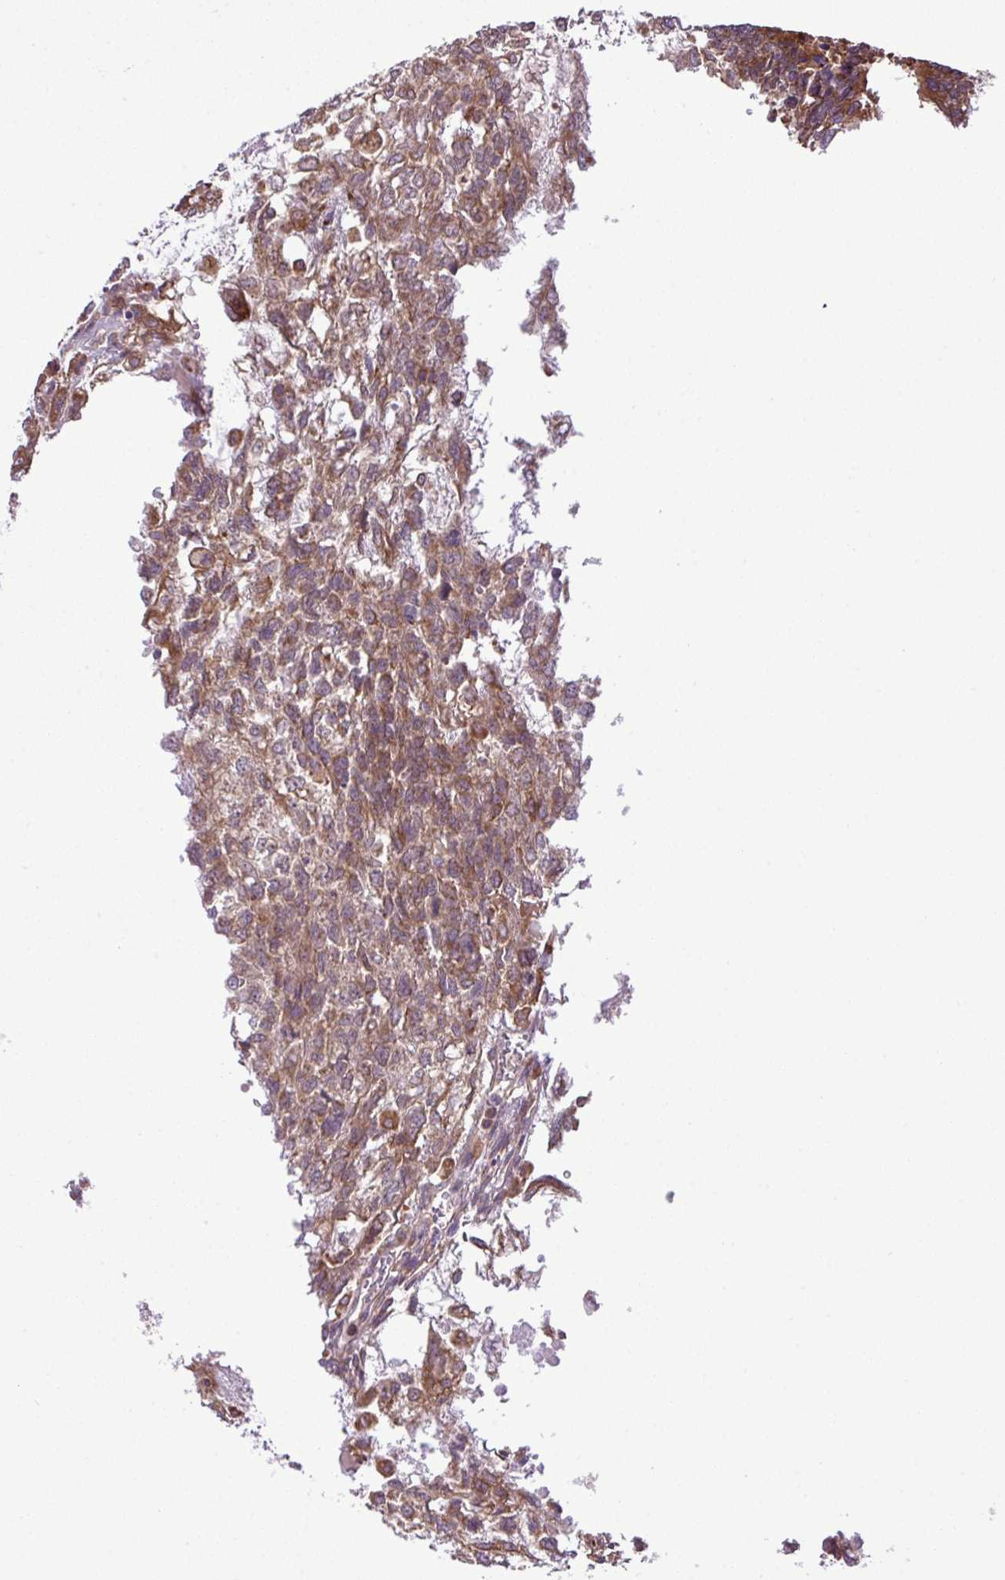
{"staining": {"intensity": "moderate", "quantity": ">75%", "location": "cytoplasmic/membranous"}, "tissue": "testis cancer", "cell_type": "Tumor cells", "image_type": "cancer", "snomed": [{"axis": "morphology", "description": "Carcinoma, Embryonal, NOS"}, {"axis": "topography", "description": "Testis"}], "caption": "An IHC photomicrograph of neoplastic tissue is shown. Protein staining in brown labels moderate cytoplasmic/membranous positivity in testis cancer (embryonal carcinoma) within tumor cells. (DAB IHC with brightfield microscopy, high magnification).", "gene": "DLGAP4", "patient": {"sex": "male", "age": 23}}